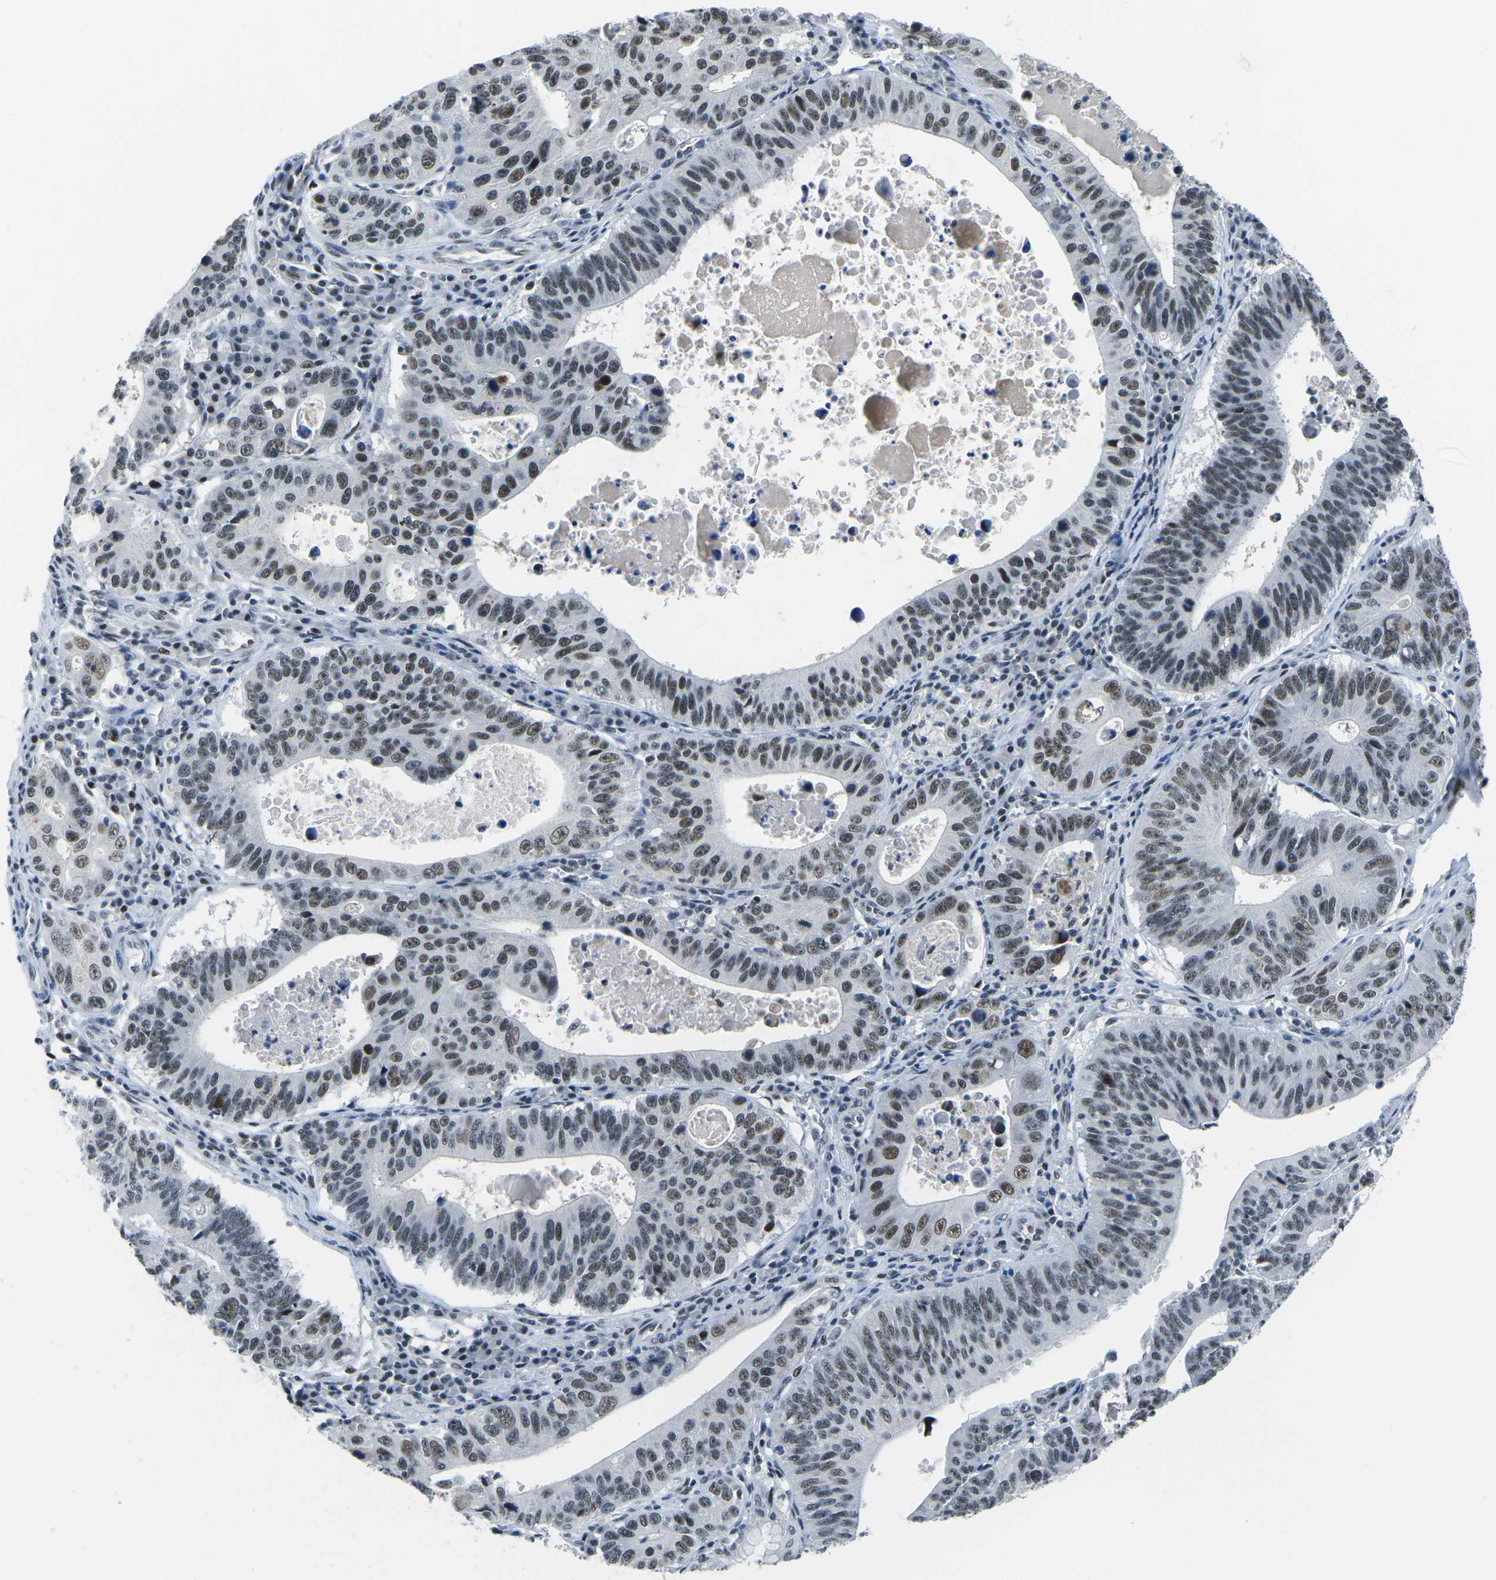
{"staining": {"intensity": "moderate", "quantity": "25%-75%", "location": "nuclear"}, "tissue": "stomach cancer", "cell_type": "Tumor cells", "image_type": "cancer", "snomed": [{"axis": "morphology", "description": "Adenocarcinoma, NOS"}, {"axis": "topography", "description": "Stomach"}], "caption": "DAB (3,3'-diaminobenzidine) immunohistochemical staining of stomach cancer displays moderate nuclear protein staining in approximately 25%-75% of tumor cells. The staining is performed using DAB brown chromogen to label protein expression. The nuclei are counter-stained blue using hematoxylin.", "gene": "PRPF8", "patient": {"sex": "male", "age": 59}}